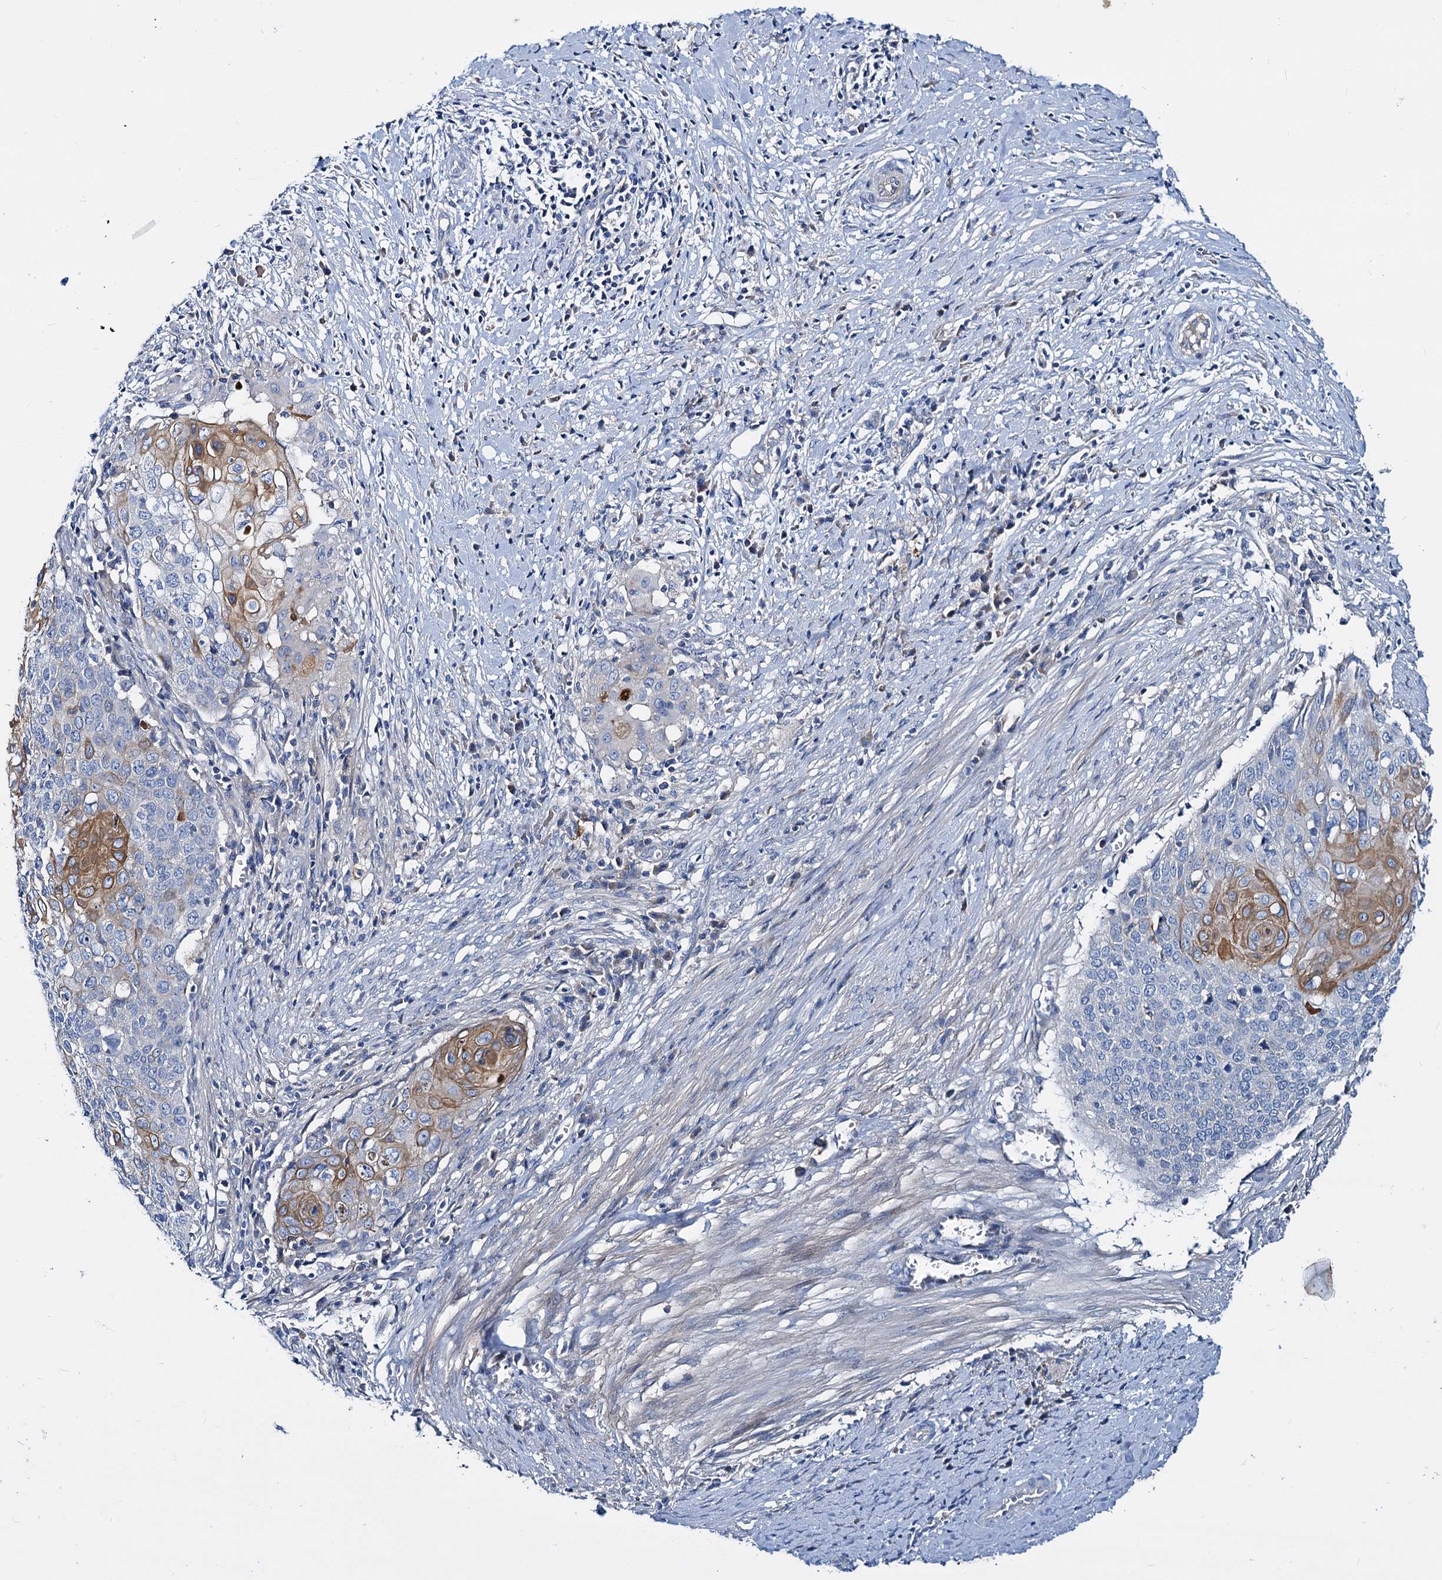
{"staining": {"intensity": "moderate", "quantity": "<25%", "location": "cytoplasmic/membranous"}, "tissue": "cervical cancer", "cell_type": "Tumor cells", "image_type": "cancer", "snomed": [{"axis": "morphology", "description": "Squamous cell carcinoma, NOS"}, {"axis": "topography", "description": "Cervix"}], "caption": "Immunohistochemical staining of human cervical cancer demonstrates low levels of moderate cytoplasmic/membranous protein expression in about <25% of tumor cells. The staining was performed using DAB (3,3'-diaminobenzidine) to visualize the protein expression in brown, while the nuclei were stained in blue with hematoxylin (Magnification: 20x).", "gene": "DYDC2", "patient": {"sex": "female", "age": 39}}